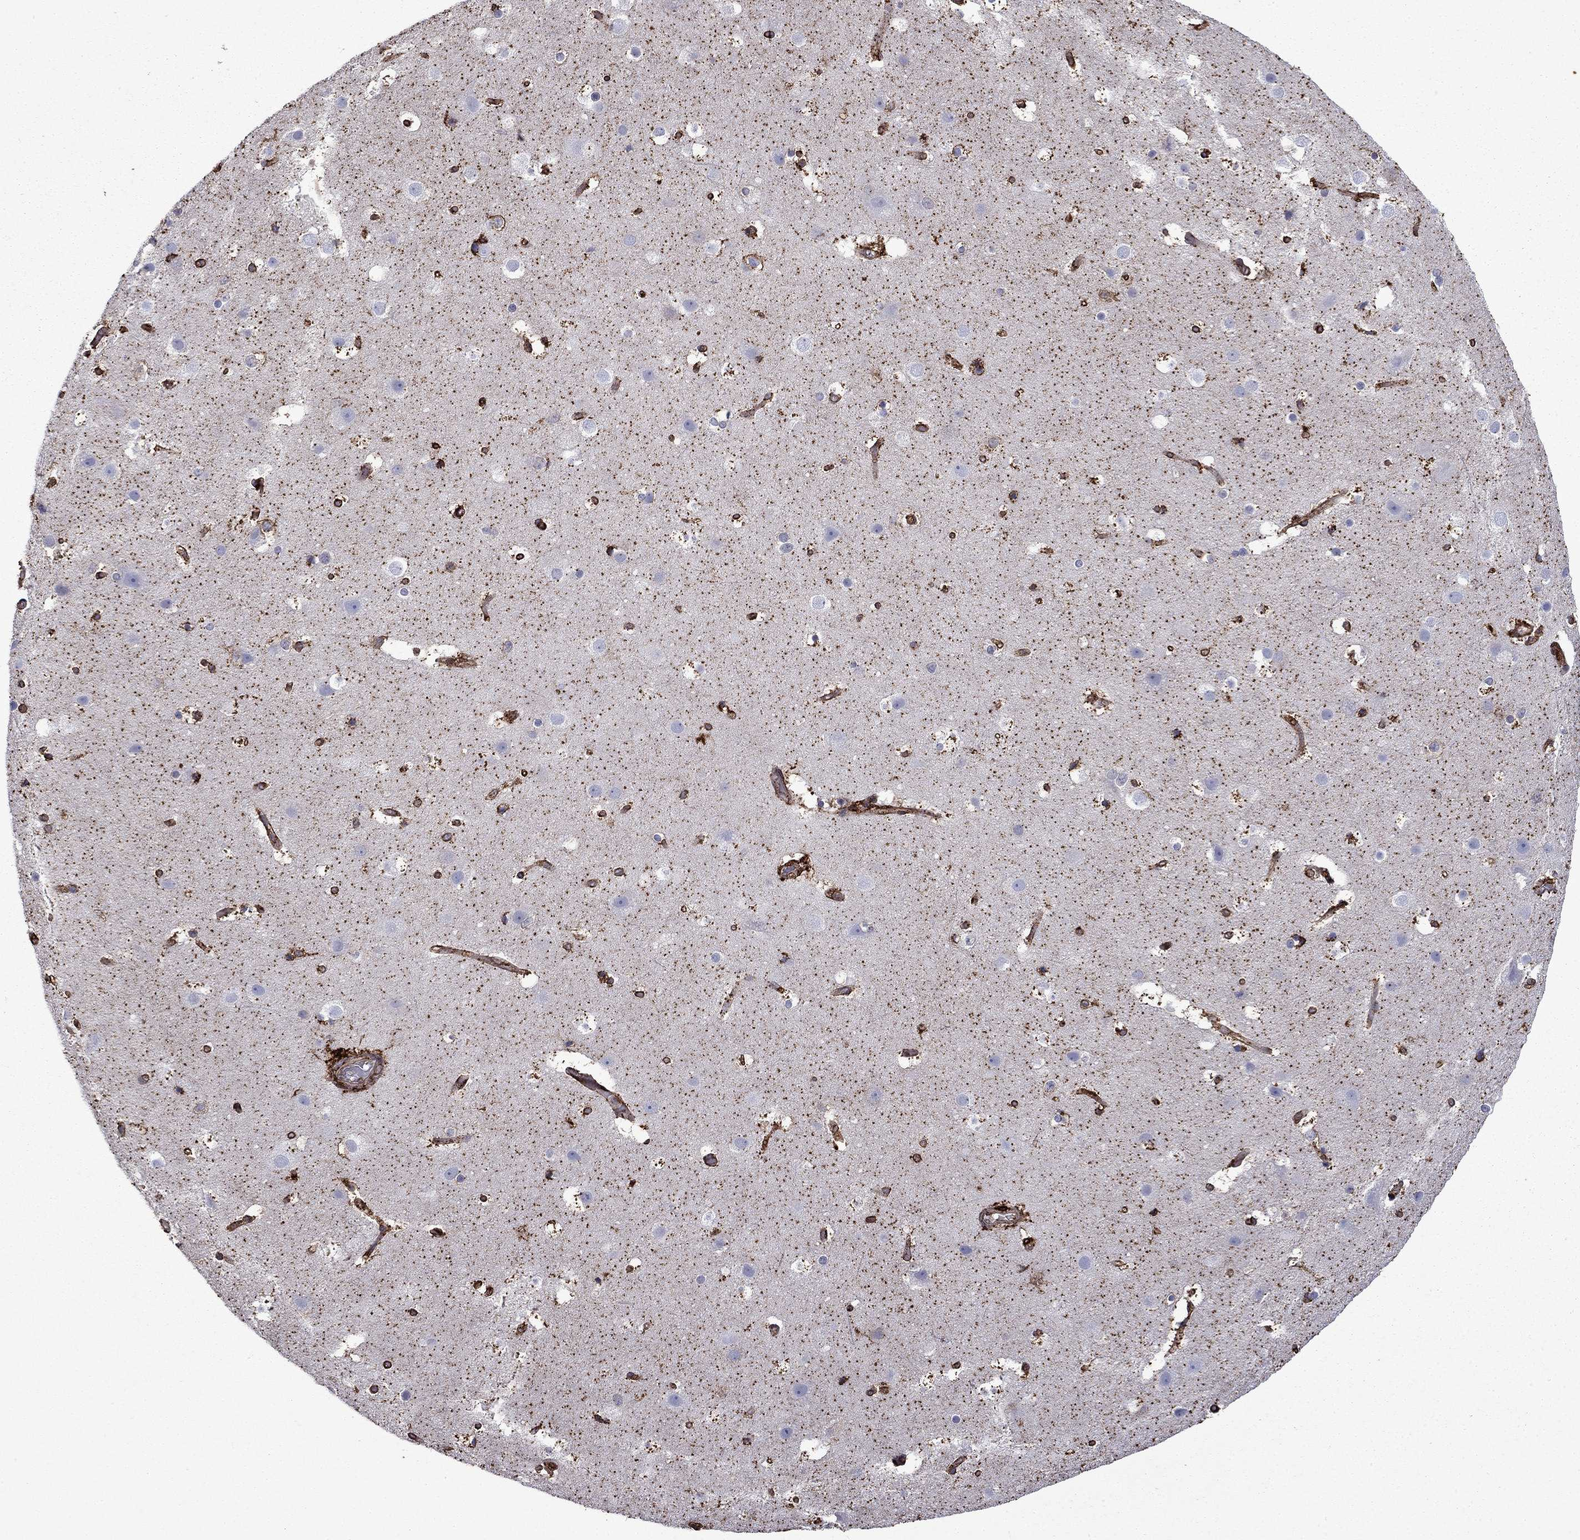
{"staining": {"intensity": "moderate", "quantity": "25%-75%", "location": "cytoplasmic/membranous"}, "tissue": "cerebral cortex", "cell_type": "Endothelial cells", "image_type": "normal", "snomed": [{"axis": "morphology", "description": "Normal tissue, NOS"}, {"axis": "topography", "description": "Cerebral cortex"}], "caption": "An immunohistochemistry photomicrograph of normal tissue is shown. Protein staining in brown highlights moderate cytoplasmic/membranous positivity in cerebral cortex within endothelial cells.", "gene": "PLAU", "patient": {"sex": "female", "age": 52}}